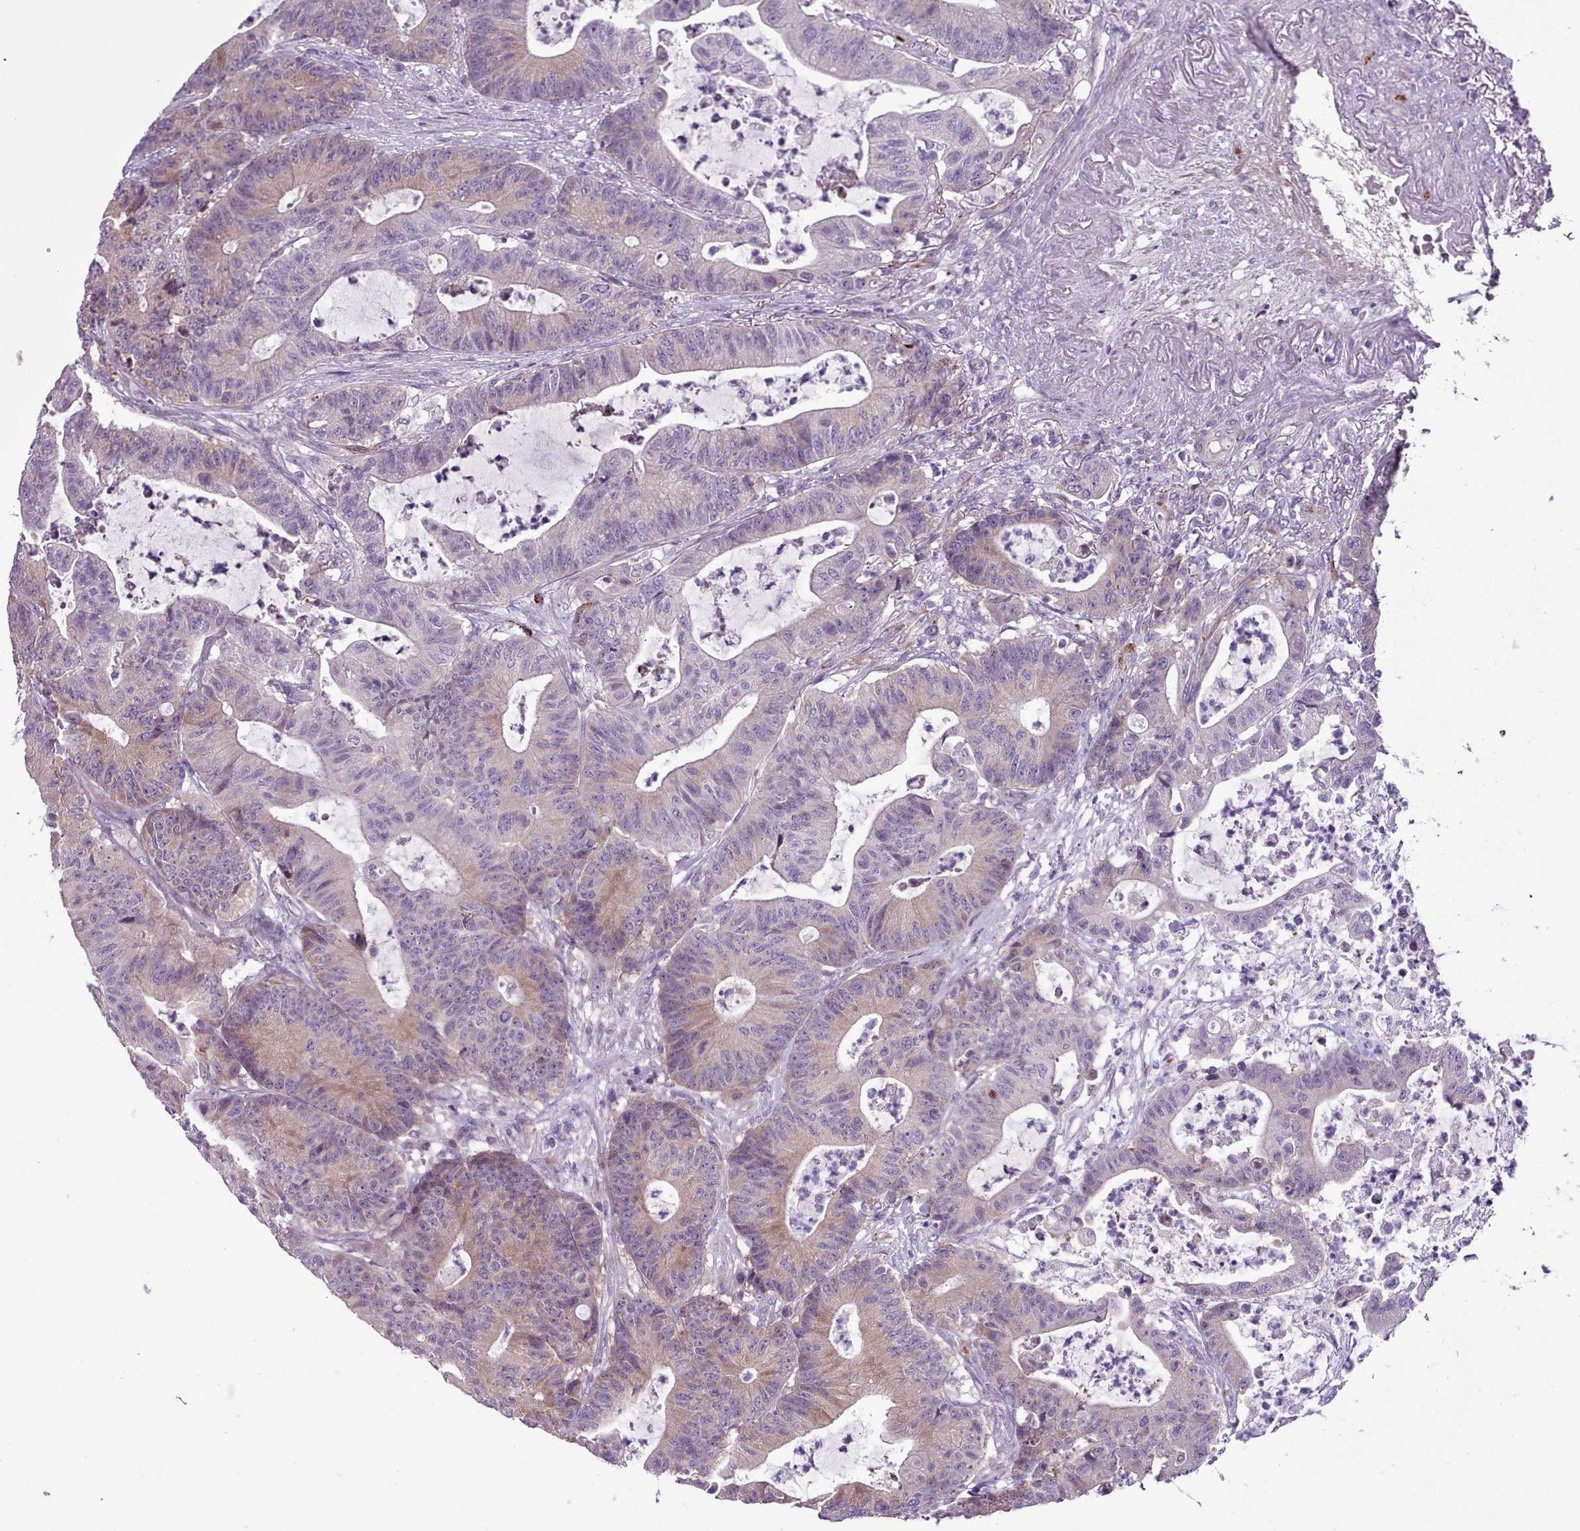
{"staining": {"intensity": "weak", "quantity": "<25%", "location": "cytoplasmic/membranous"}, "tissue": "colorectal cancer", "cell_type": "Tumor cells", "image_type": "cancer", "snomed": [{"axis": "morphology", "description": "Adenocarcinoma, NOS"}, {"axis": "topography", "description": "Colon"}], "caption": "Micrograph shows no significant protein staining in tumor cells of adenocarcinoma (colorectal). (Immunohistochemistry (ihc), brightfield microscopy, high magnification).", "gene": "SETX", "patient": {"sex": "female", "age": 84}}